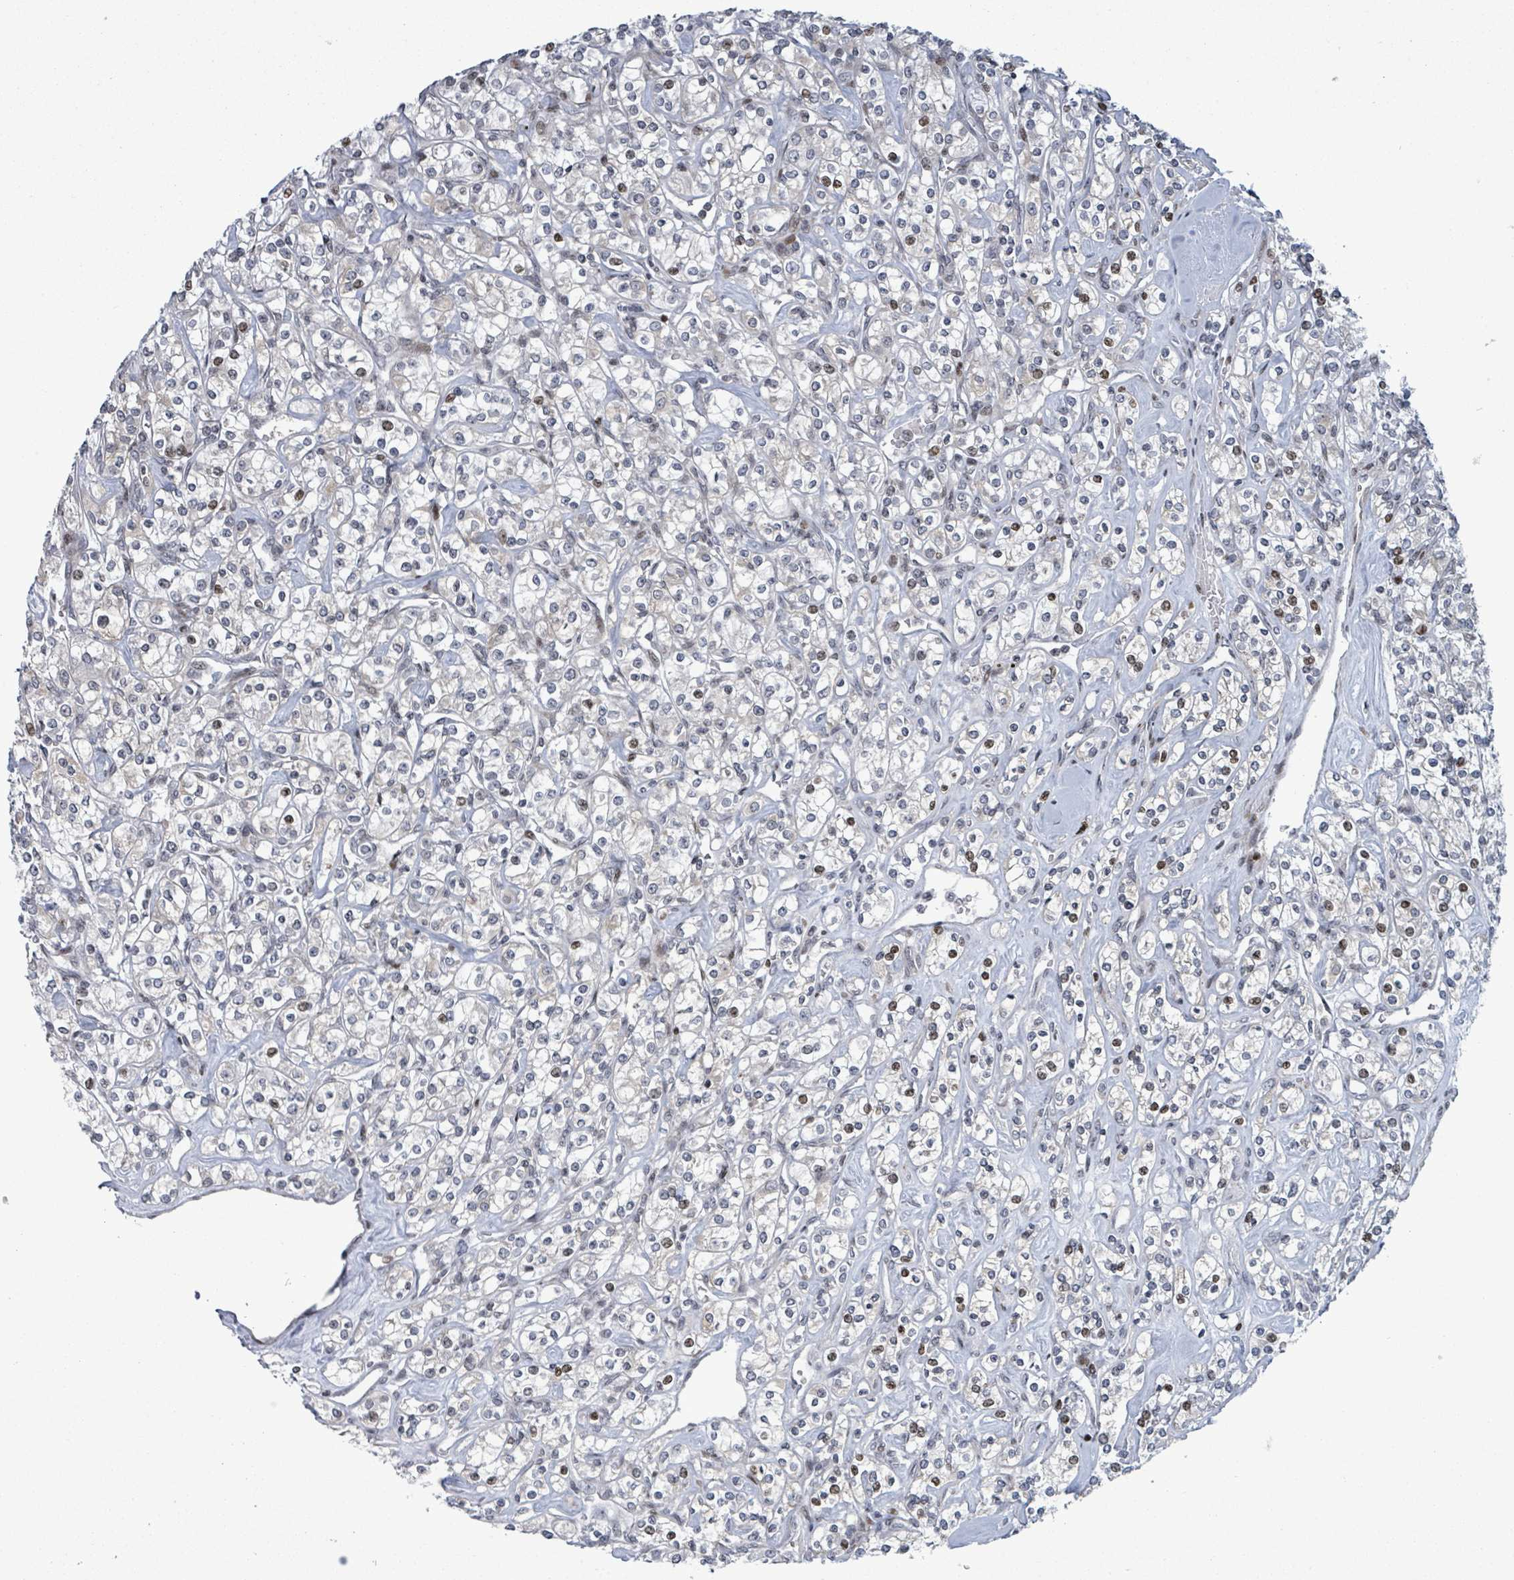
{"staining": {"intensity": "moderate", "quantity": "<25%", "location": "nuclear"}, "tissue": "renal cancer", "cell_type": "Tumor cells", "image_type": "cancer", "snomed": [{"axis": "morphology", "description": "Adenocarcinoma, NOS"}, {"axis": "topography", "description": "Kidney"}], "caption": "Moderate nuclear staining for a protein is appreciated in approximately <25% of tumor cells of renal cancer using immunohistochemistry.", "gene": "FNDC4", "patient": {"sex": "male", "age": 77}}